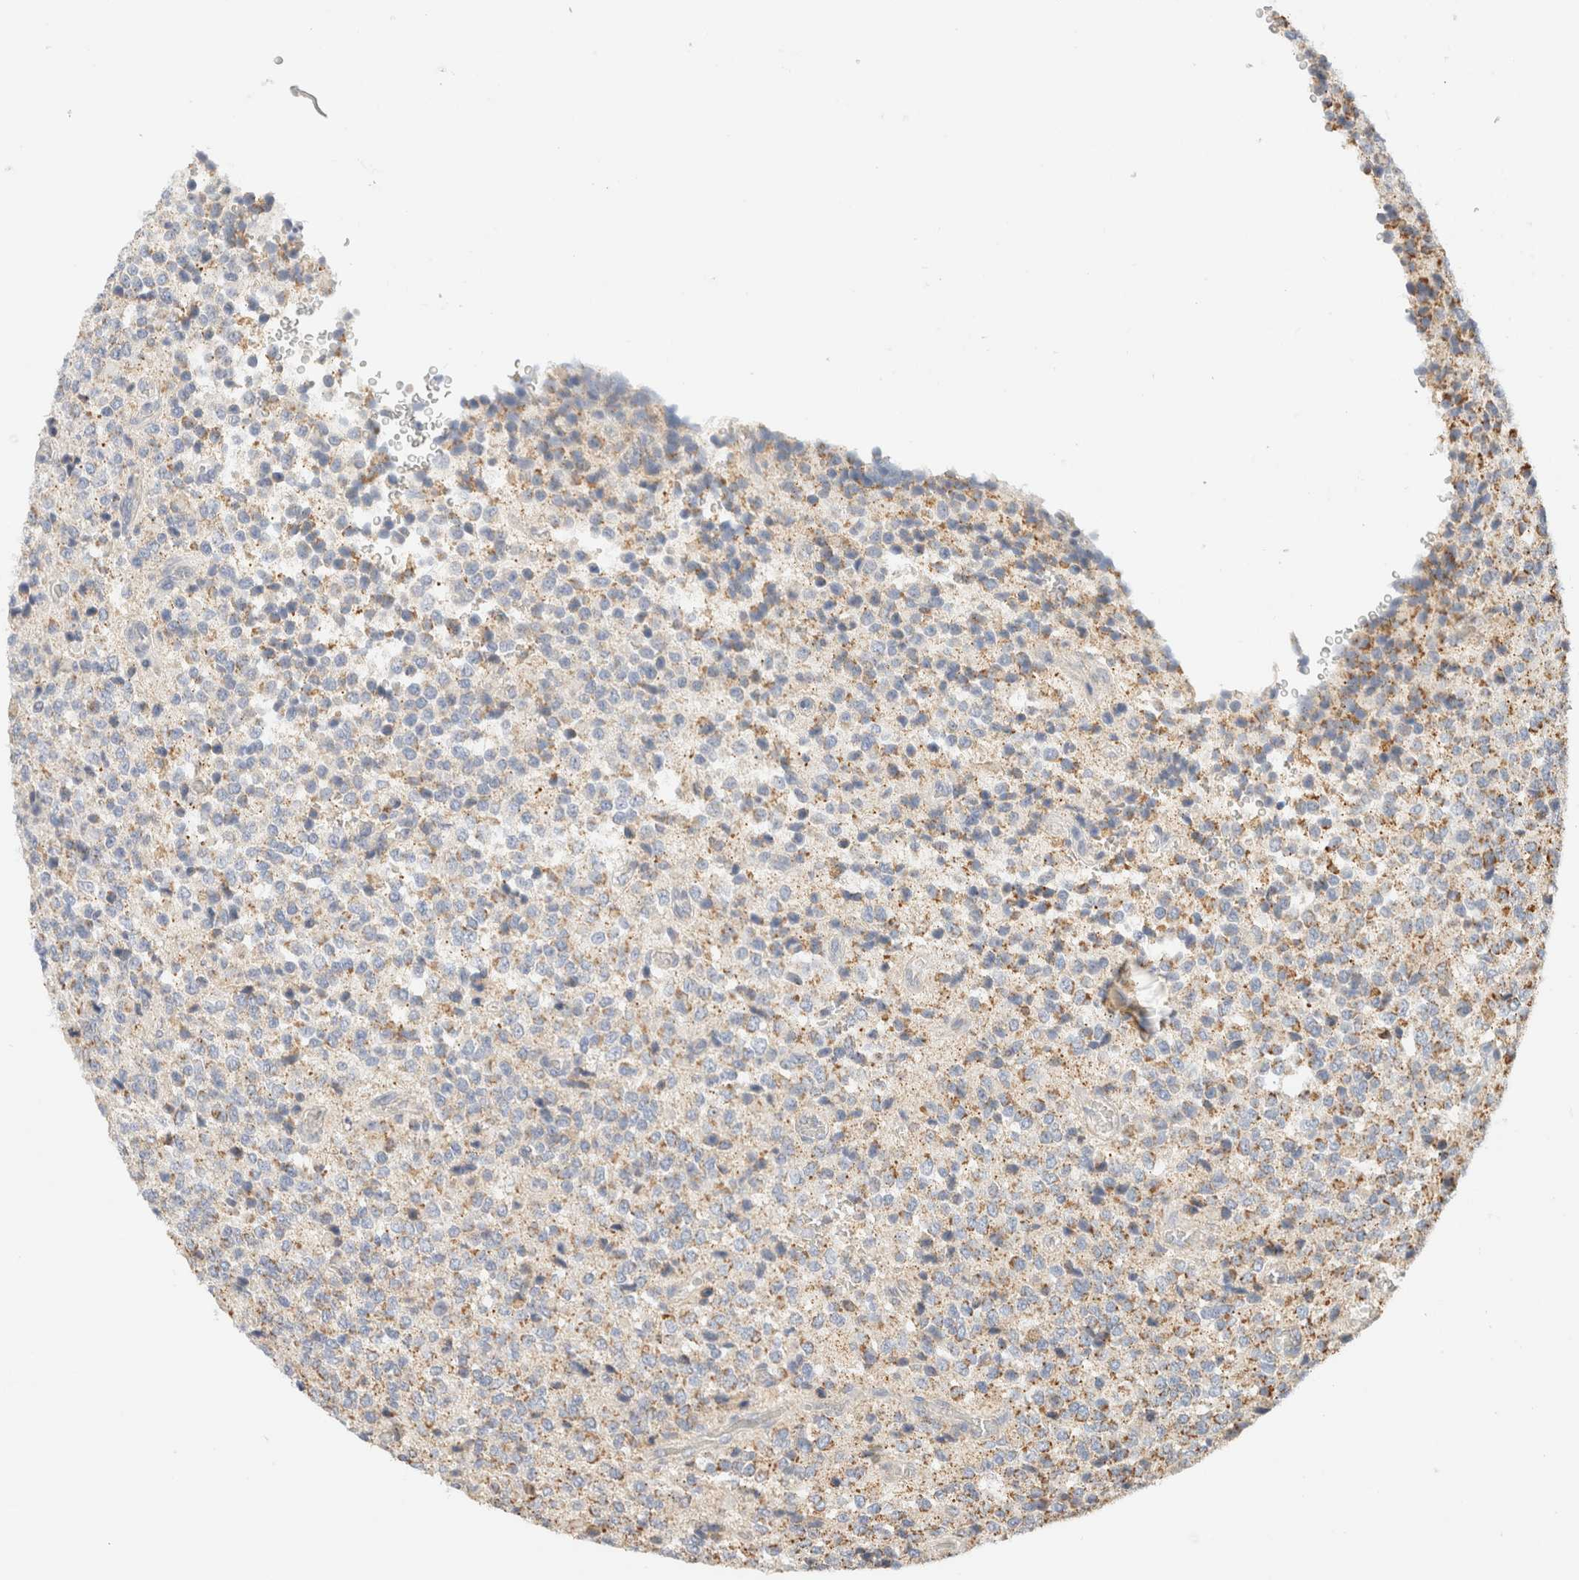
{"staining": {"intensity": "moderate", "quantity": "<25%", "location": "cytoplasmic/membranous"}, "tissue": "glioma", "cell_type": "Tumor cells", "image_type": "cancer", "snomed": [{"axis": "morphology", "description": "Glioma, malignant, High grade"}, {"axis": "topography", "description": "pancreas cauda"}], "caption": "Approximately <25% of tumor cells in human glioma exhibit moderate cytoplasmic/membranous protein positivity as visualized by brown immunohistochemical staining.", "gene": "HDHD3", "patient": {"sex": "male", "age": 60}}